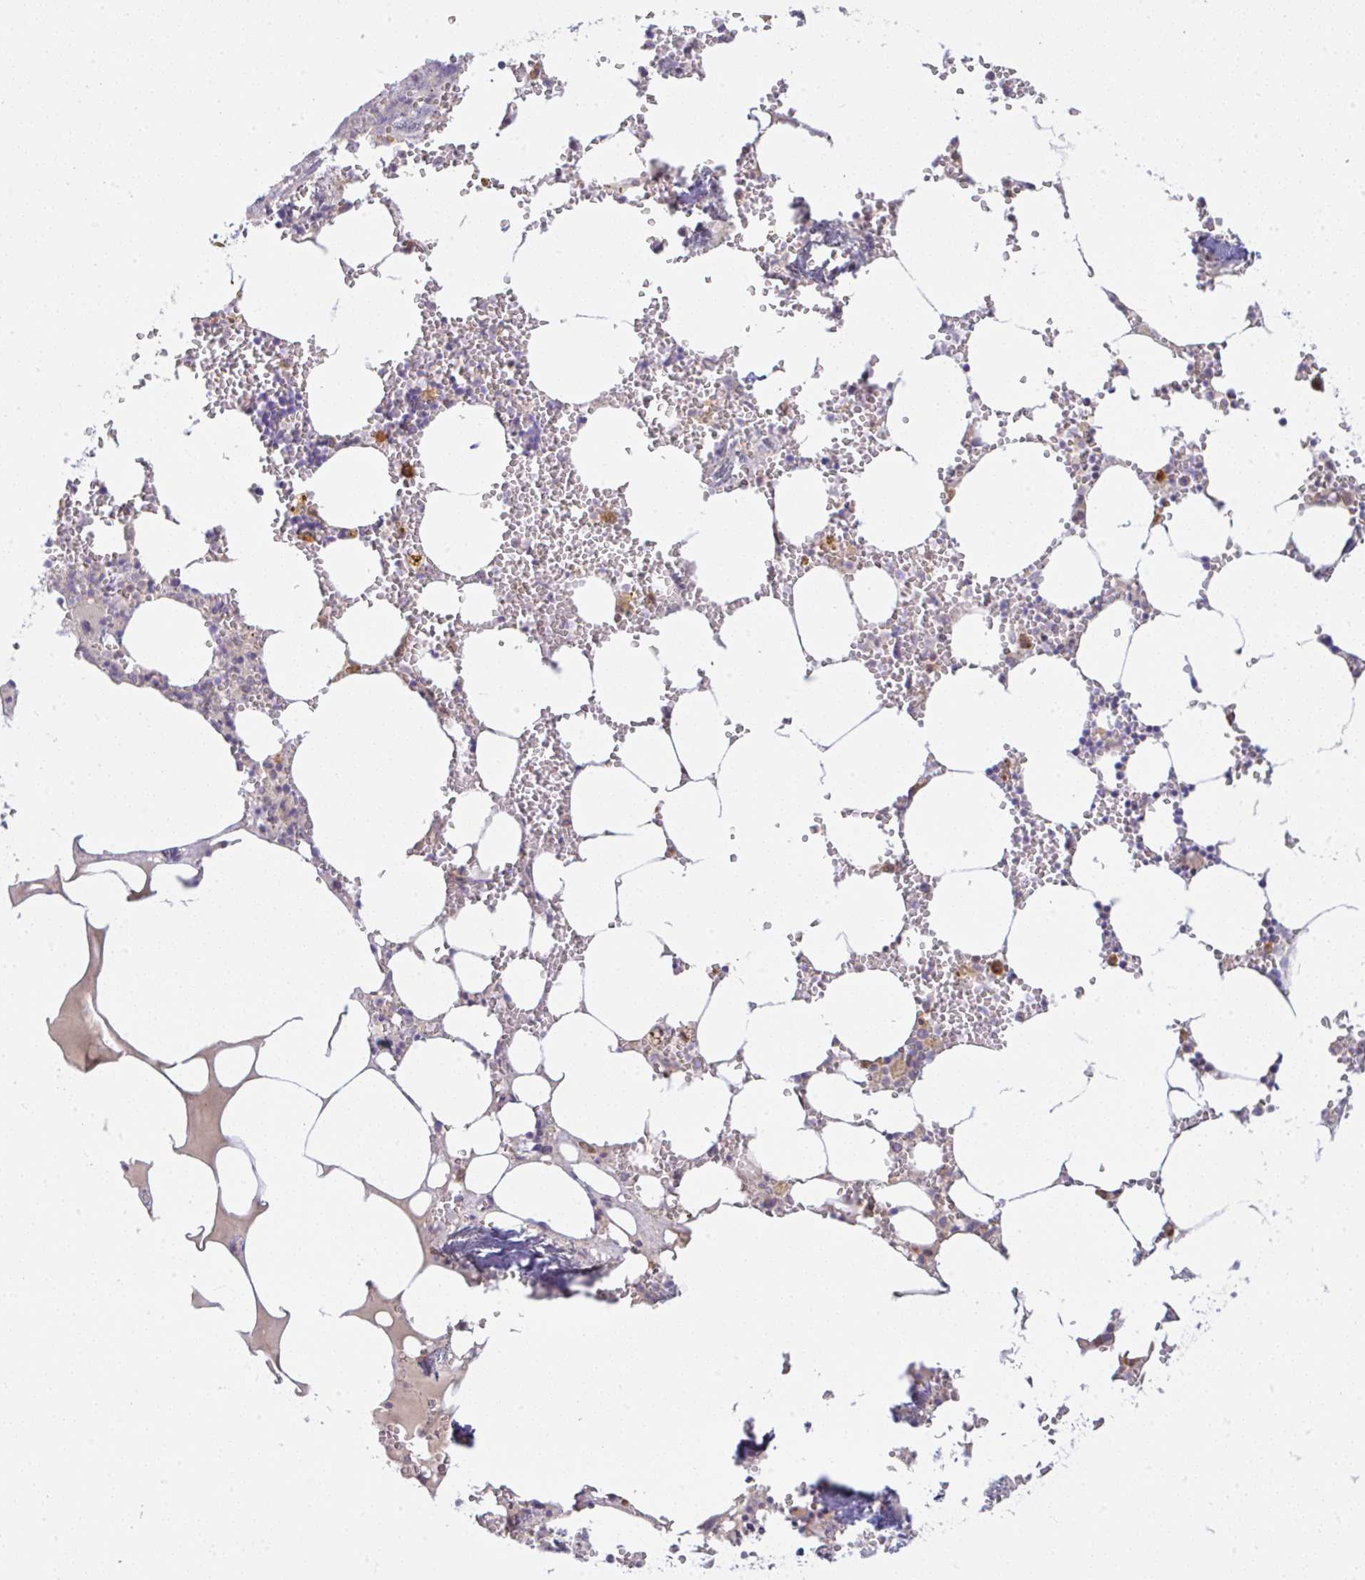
{"staining": {"intensity": "moderate", "quantity": "<25%", "location": "cytoplasmic/membranous"}, "tissue": "bone marrow", "cell_type": "Hematopoietic cells", "image_type": "normal", "snomed": [{"axis": "morphology", "description": "Normal tissue, NOS"}, {"axis": "topography", "description": "Bone marrow"}], "caption": "DAB immunohistochemical staining of normal human bone marrow shows moderate cytoplasmic/membranous protein staining in about <25% of hematopoietic cells. (Brightfield microscopy of DAB IHC at high magnification).", "gene": "DERL2", "patient": {"sex": "male", "age": 54}}